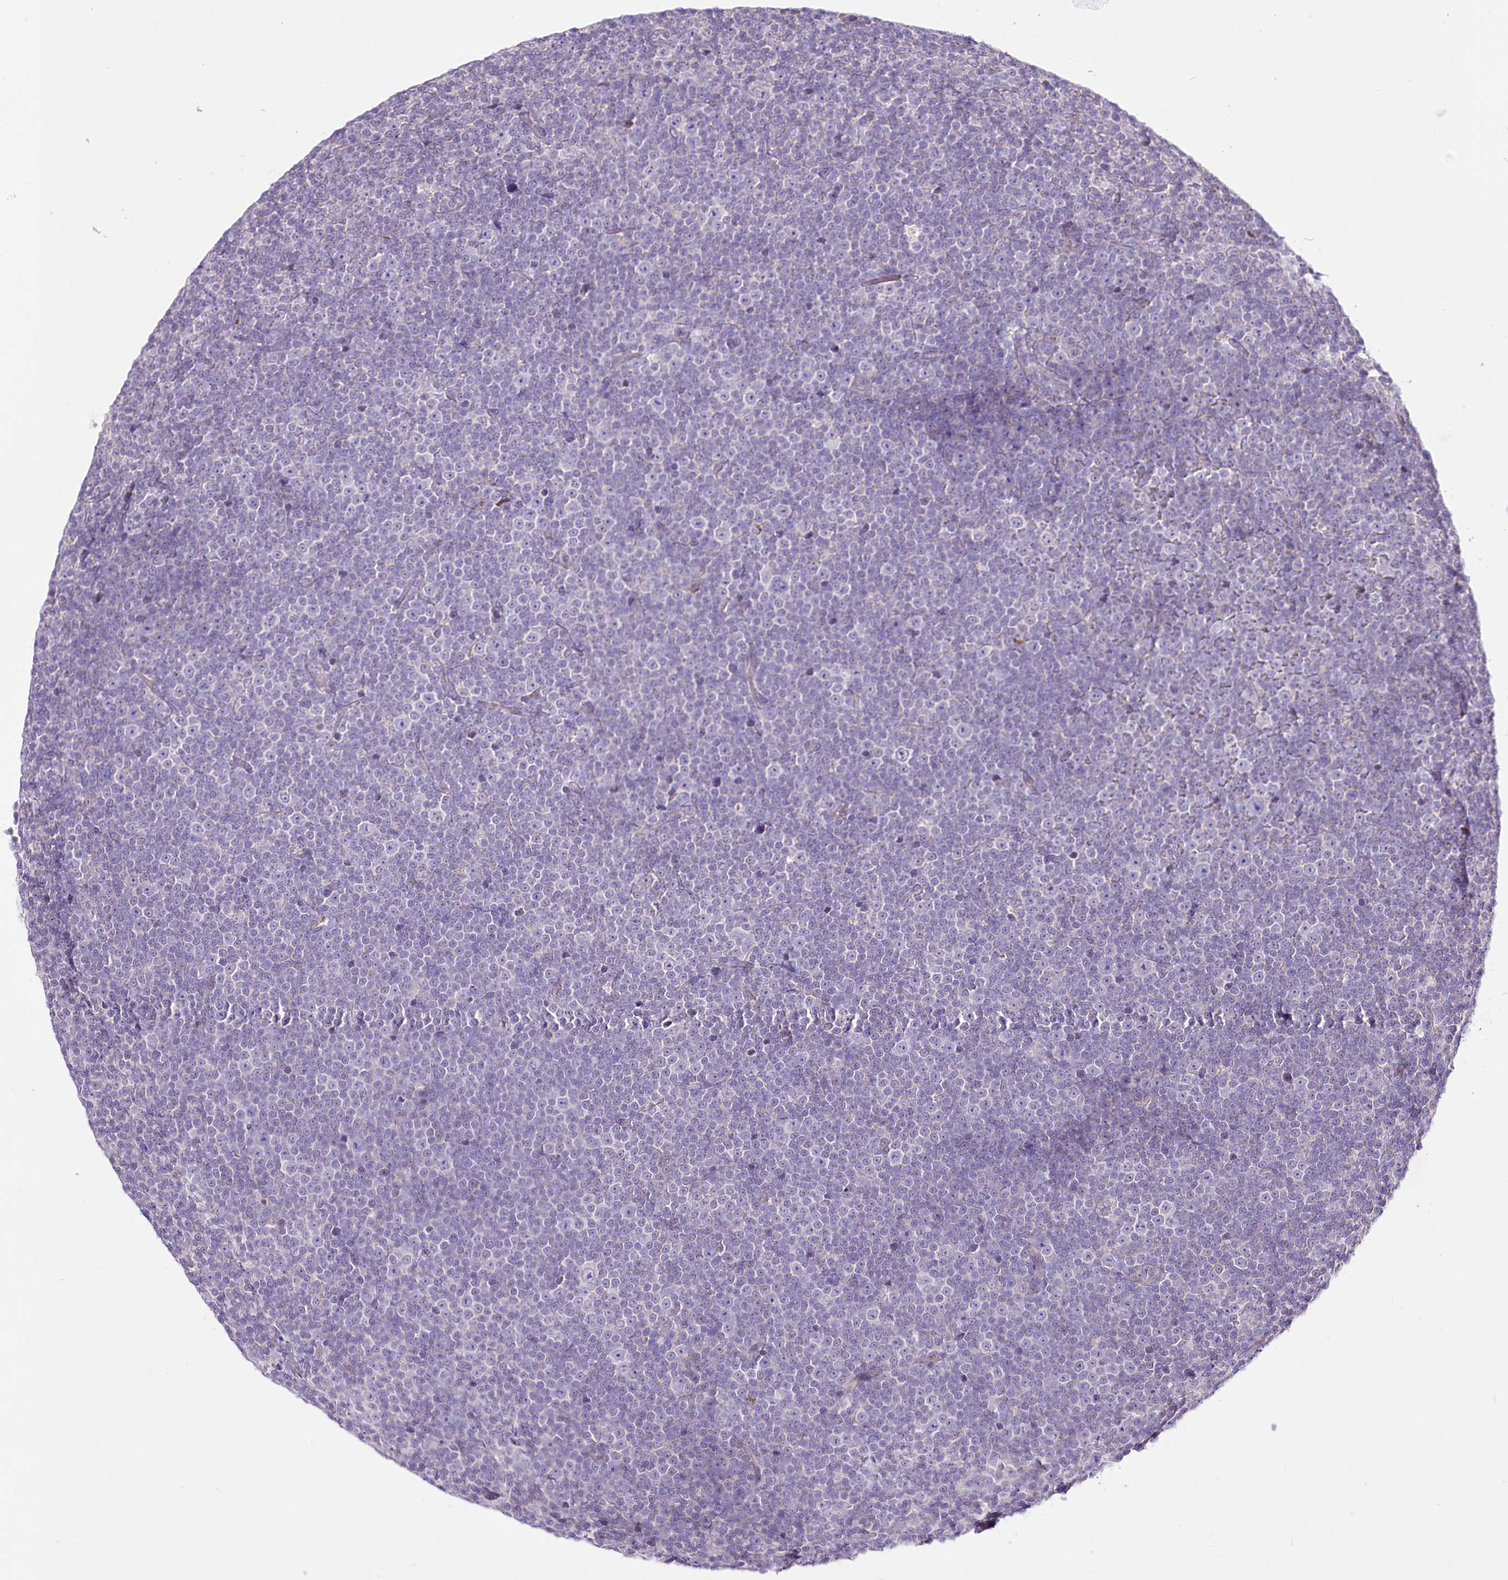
{"staining": {"intensity": "negative", "quantity": "none", "location": "none"}, "tissue": "lymphoma", "cell_type": "Tumor cells", "image_type": "cancer", "snomed": [{"axis": "morphology", "description": "Malignant lymphoma, non-Hodgkin's type, Low grade"}, {"axis": "topography", "description": "Lymph node"}], "caption": "This is an immunohistochemistry micrograph of human malignant lymphoma, non-Hodgkin's type (low-grade). There is no expression in tumor cells.", "gene": "LRRC14B", "patient": {"sex": "female", "age": 67}}